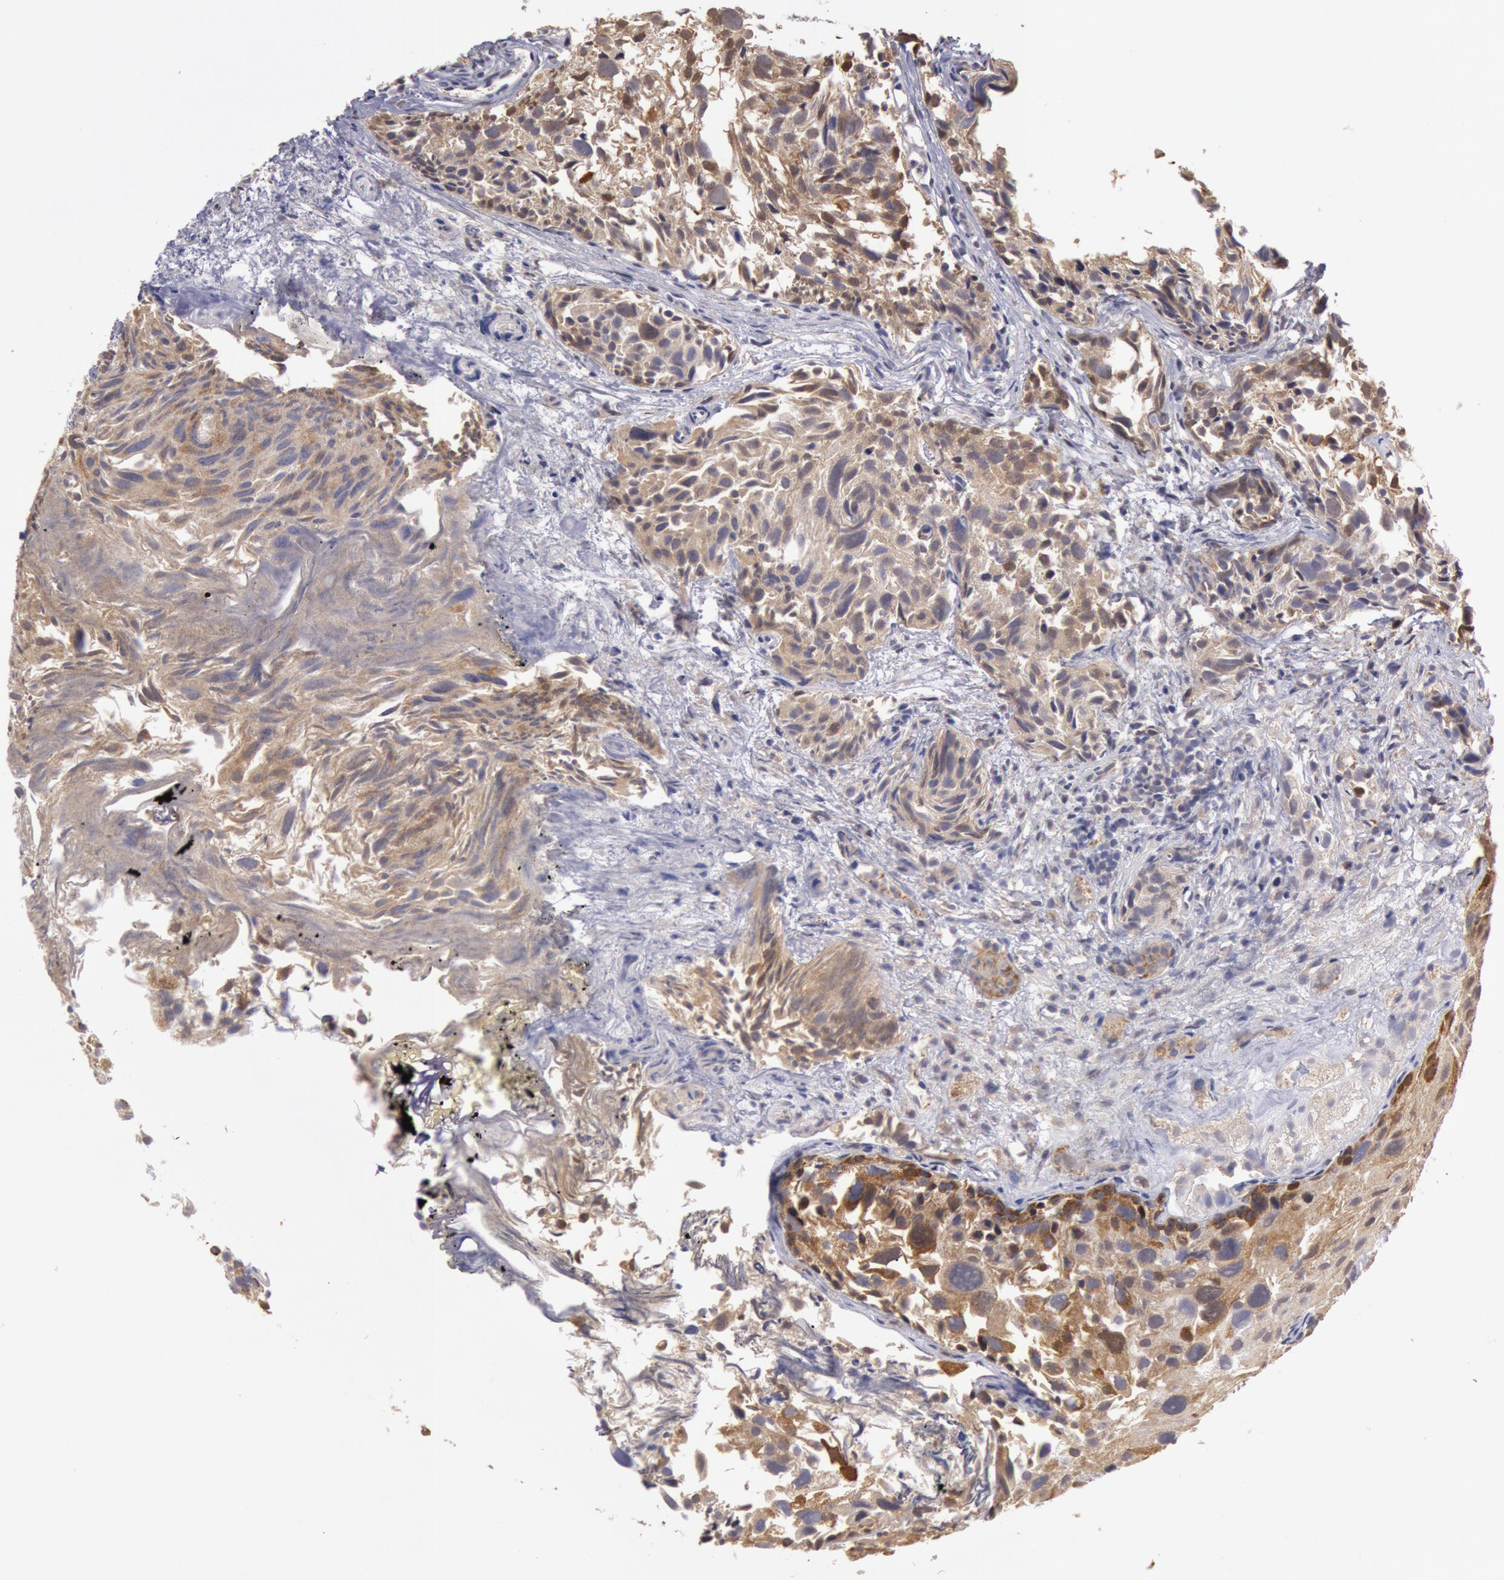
{"staining": {"intensity": "weak", "quantity": ">75%", "location": "cytoplasmic/membranous"}, "tissue": "urothelial cancer", "cell_type": "Tumor cells", "image_type": "cancer", "snomed": [{"axis": "morphology", "description": "Urothelial carcinoma, High grade"}, {"axis": "topography", "description": "Urinary bladder"}], "caption": "Protein staining demonstrates weak cytoplasmic/membranous expression in about >75% of tumor cells in urothelial cancer.", "gene": "MPST", "patient": {"sex": "female", "age": 78}}